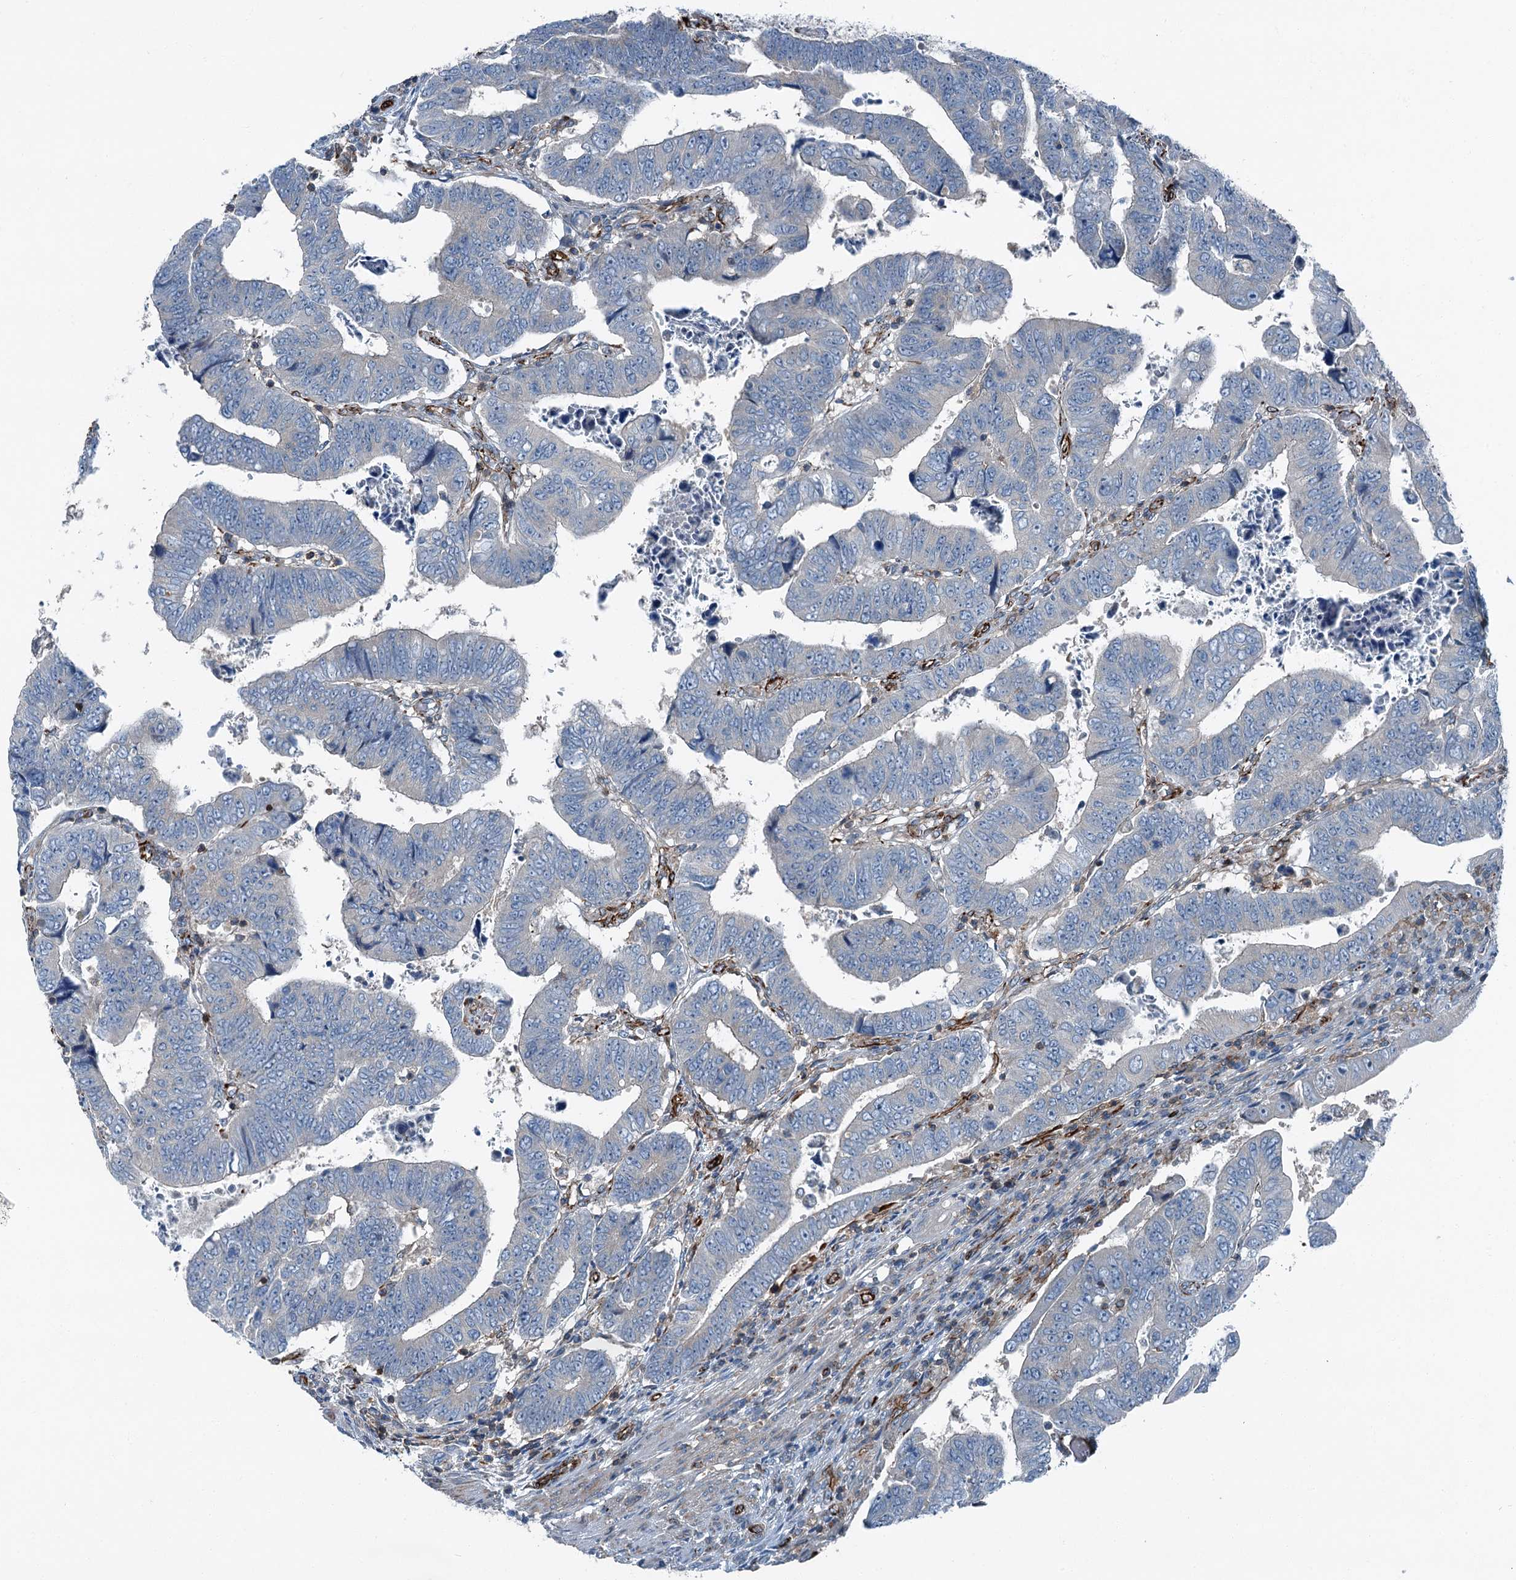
{"staining": {"intensity": "negative", "quantity": "none", "location": "none"}, "tissue": "colorectal cancer", "cell_type": "Tumor cells", "image_type": "cancer", "snomed": [{"axis": "morphology", "description": "Normal tissue, NOS"}, {"axis": "morphology", "description": "Adenocarcinoma, NOS"}, {"axis": "topography", "description": "Rectum"}], "caption": "A high-resolution photomicrograph shows IHC staining of adenocarcinoma (colorectal), which exhibits no significant positivity in tumor cells.", "gene": "AXL", "patient": {"sex": "female", "age": 65}}